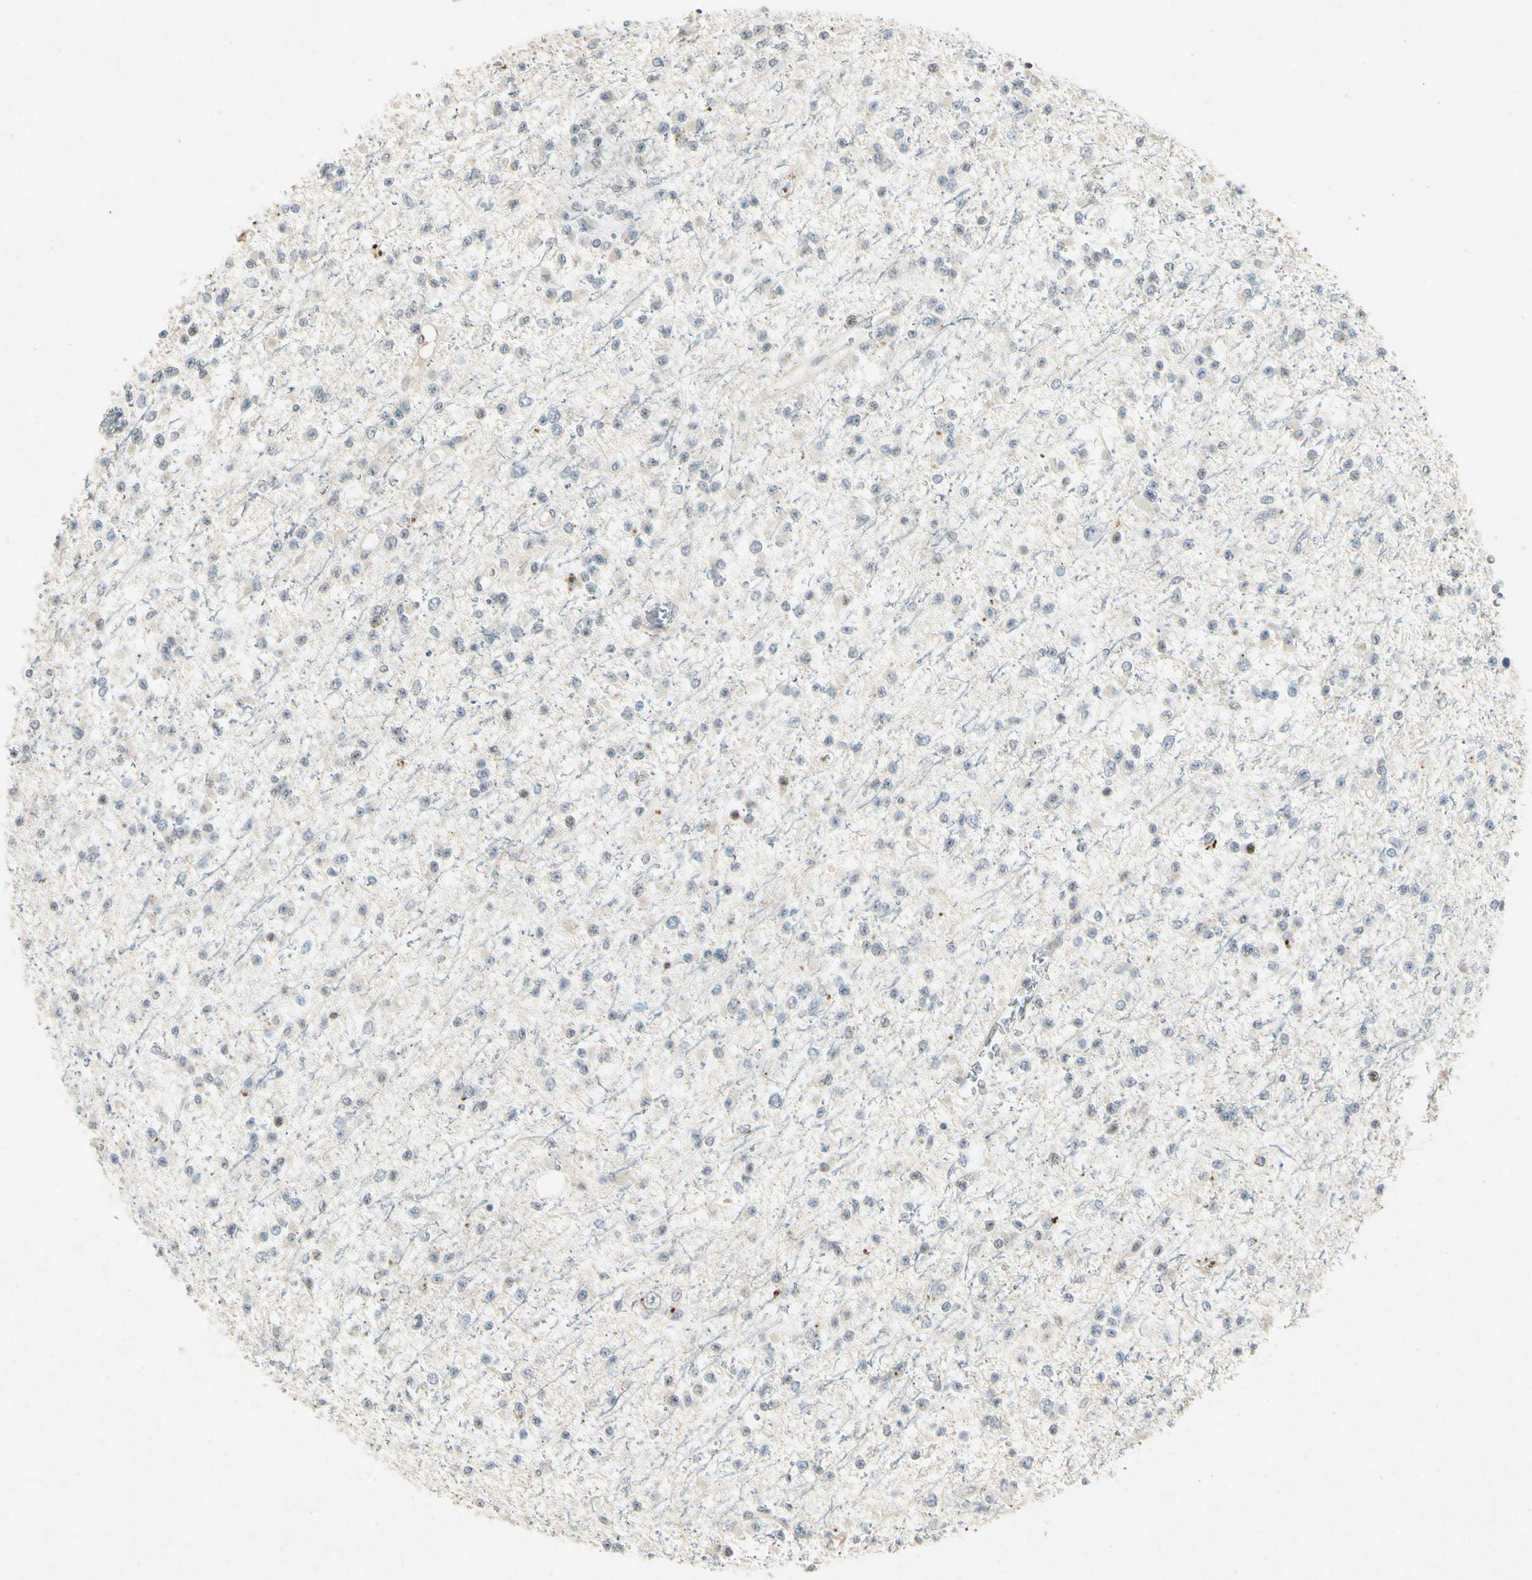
{"staining": {"intensity": "negative", "quantity": "none", "location": "none"}, "tissue": "glioma", "cell_type": "Tumor cells", "image_type": "cancer", "snomed": [{"axis": "morphology", "description": "Glioma, malignant, Low grade"}, {"axis": "topography", "description": "Brain"}], "caption": "The IHC photomicrograph has no significant expression in tumor cells of low-grade glioma (malignant) tissue.", "gene": "HSPA1B", "patient": {"sex": "female", "age": 22}}